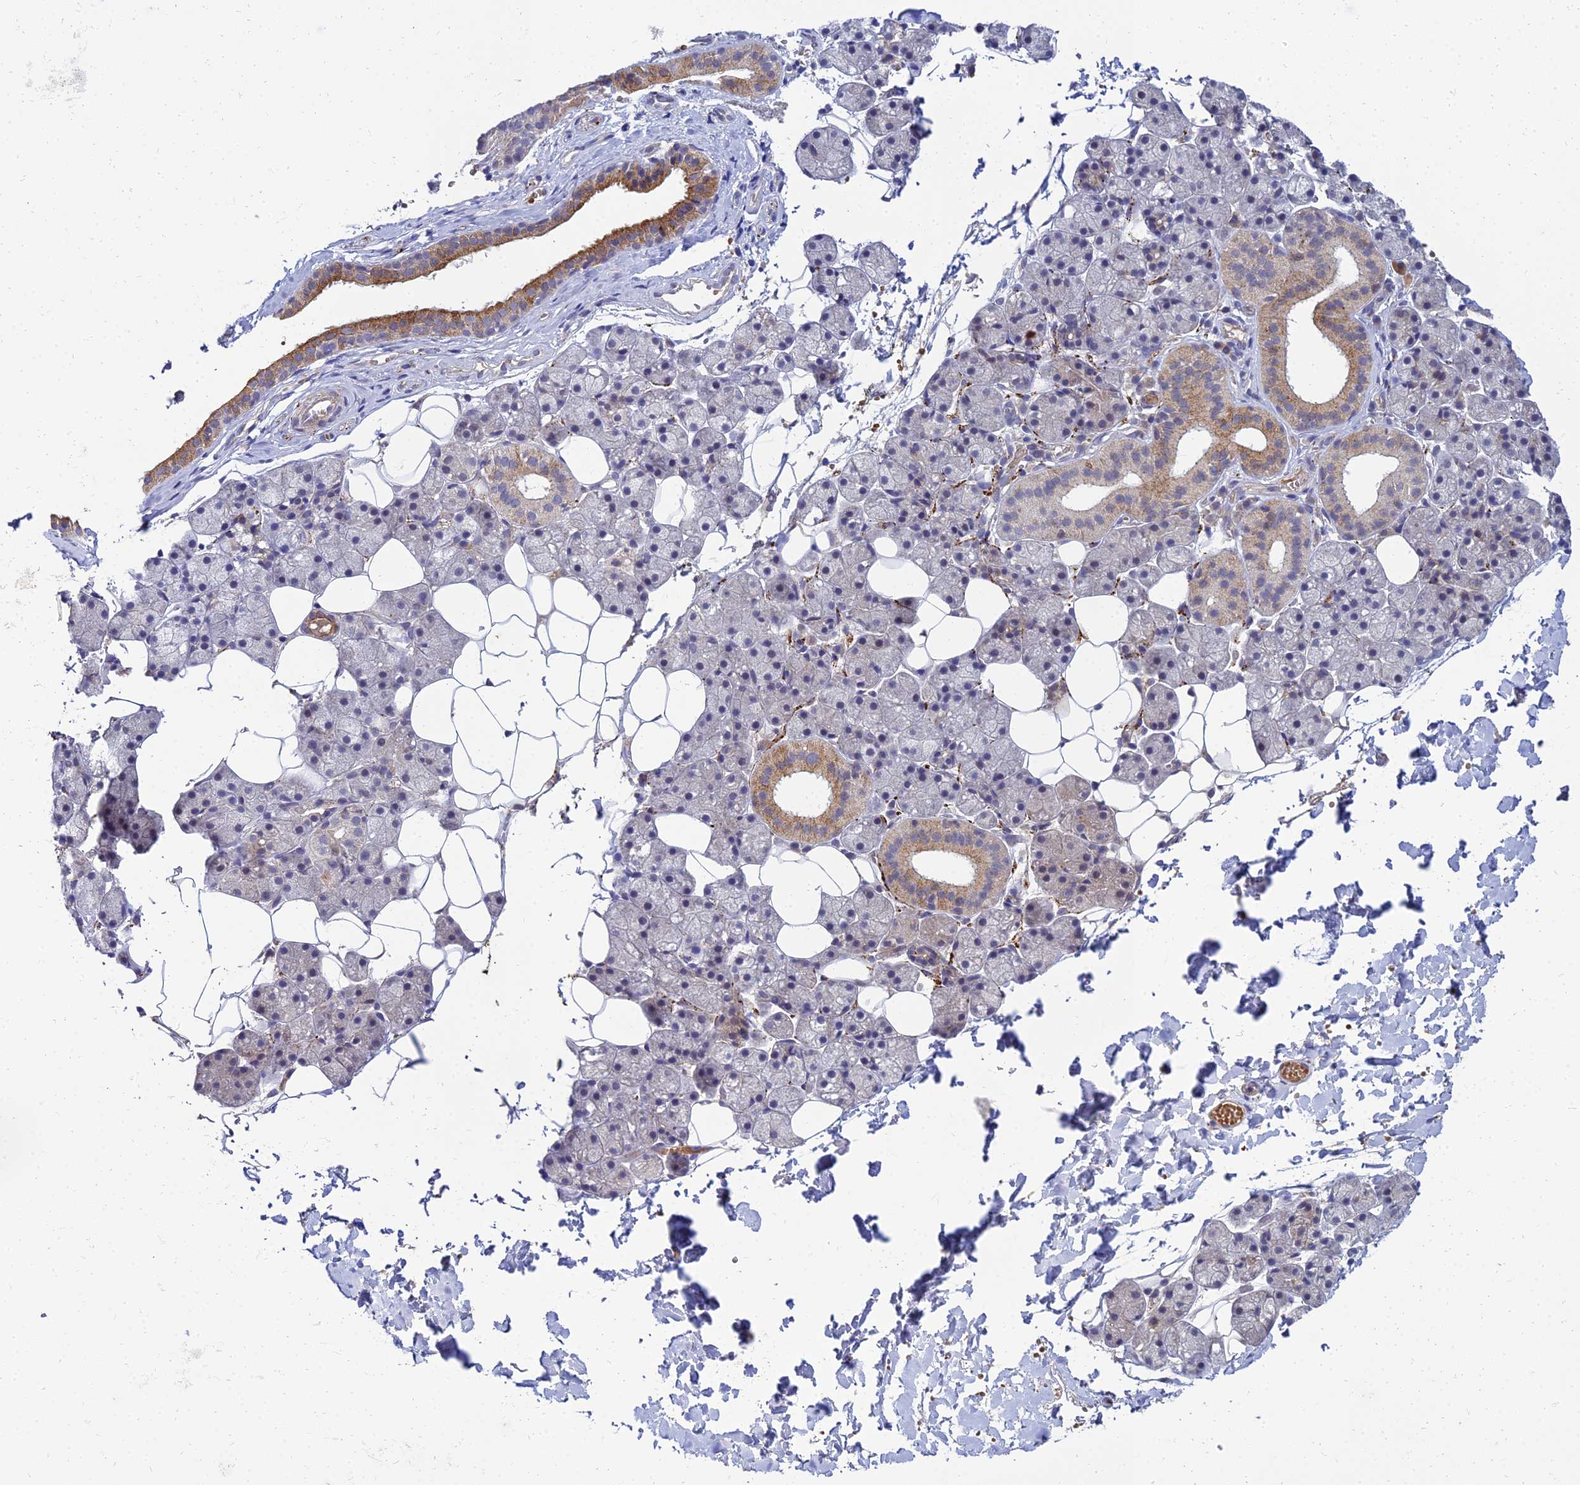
{"staining": {"intensity": "strong", "quantity": "<25%", "location": "cytoplasmic/membranous"}, "tissue": "salivary gland", "cell_type": "Glandular cells", "image_type": "normal", "snomed": [{"axis": "morphology", "description": "Normal tissue, NOS"}, {"axis": "topography", "description": "Salivary gland"}], "caption": "Strong cytoplasmic/membranous protein positivity is seen in about <25% of glandular cells in salivary gland. (Brightfield microscopy of DAB IHC at high magnification).", "gene": "NPY", "patient": {"sex": "female", "age": 33}}